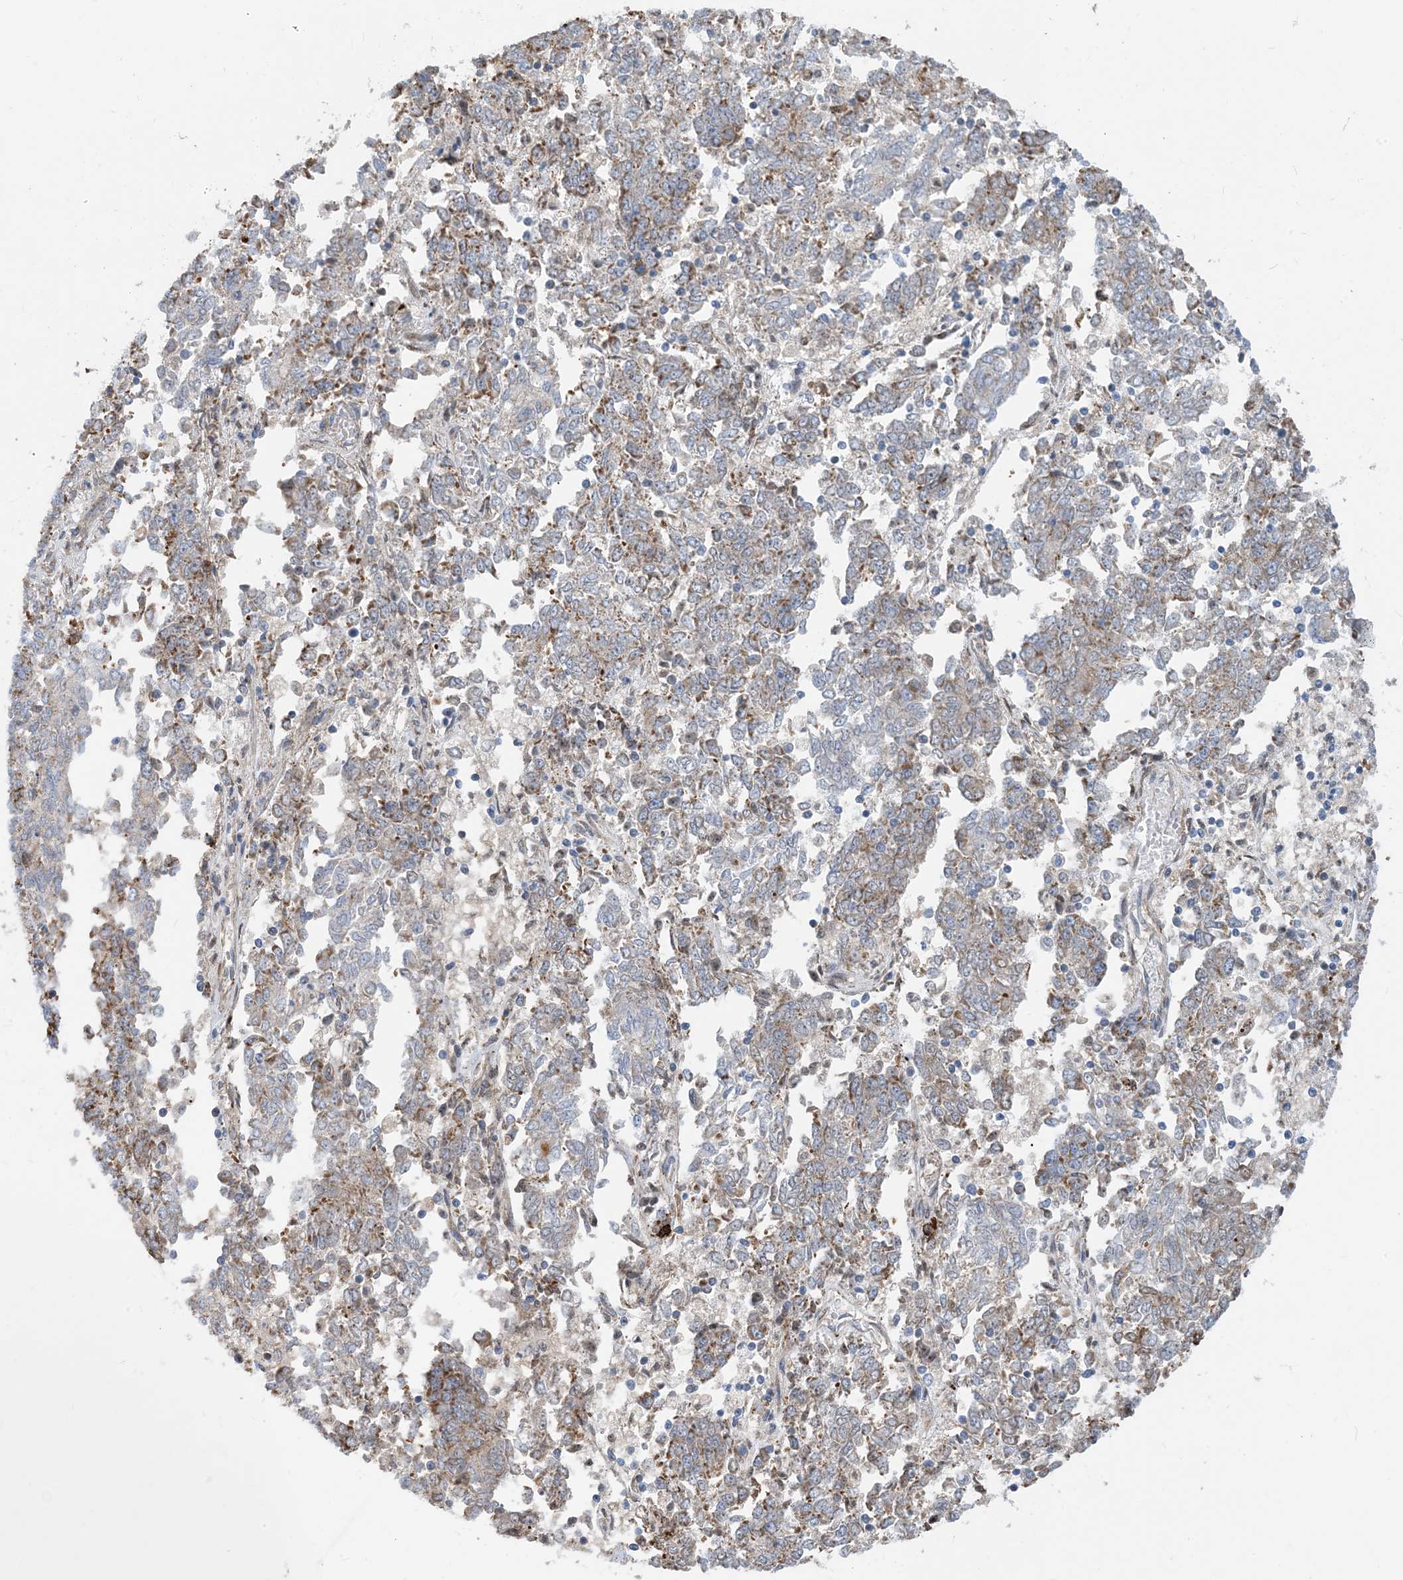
{"staining": {"intensity": "moderate", "quantity": "<25%", "location": "cytoplasmic/membranous"}, "tissue": "endometrial cancer", "cell_type": "Tumor cells", "image_type": "cancer", "snomed": [{"axis": "morphology", "description": "Adenocarcinoma, NOS"}, {"axis": "topography", "description": "Endometrium"}], "caption": "A micrograph of endometrial cancer (adenocarcinoma) stained for a protein exhibits moderate cytoplasmic/membranous brown staining in tumor cells.", "gene": "PCDHGA1", "patient": {"sex": "female", "age": 80}}